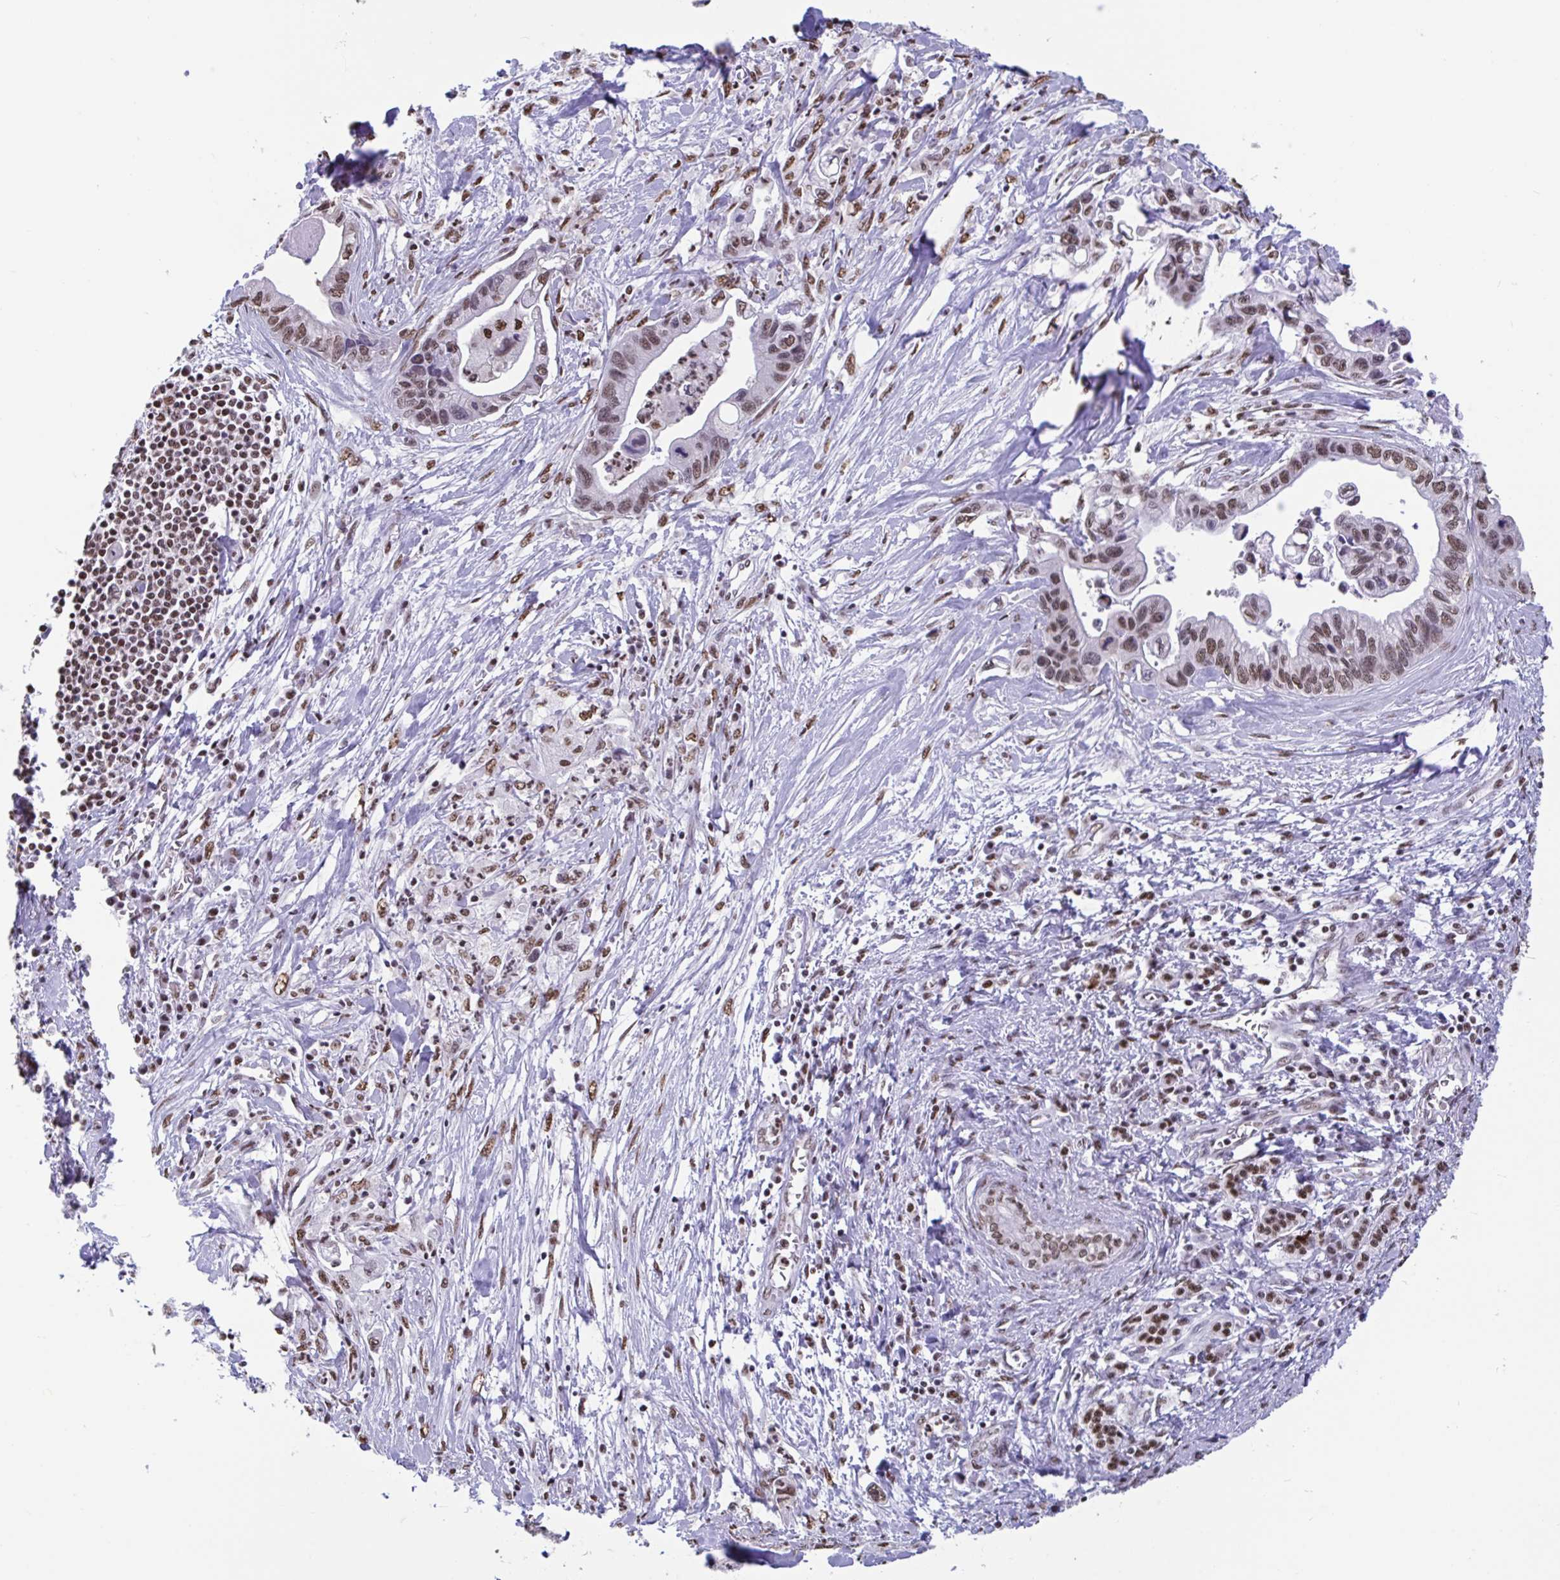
{"staining": {"intensity": "moderate", "quantity": ">75%", "location": "nuclear"}, "tissue": "pancreatic cancer", "cell_type": "Tumor cells", "image_type": "cancer", "snomed": [{"axis": "morphology", "description": "Adenocarcinoma, NOS"}, {"axis": "topography", "description": "Pancreas"}], "caption": "High-magnification brightfield microscopy of pancreatic cancer stained with DAB (3,3'-diaminobenzidine) (brown) and counterstained with hematoxylin (blue). tumor cells exhibit moderate nuclear expression is identified in approximately>75% of cells. Using DAB (brown) and hematoxylin (blue) stains, captured at high magnification using brightfield microscopy.", "gene": "HNRNPDL", "patient": {"sex": "male", "age": 61}}